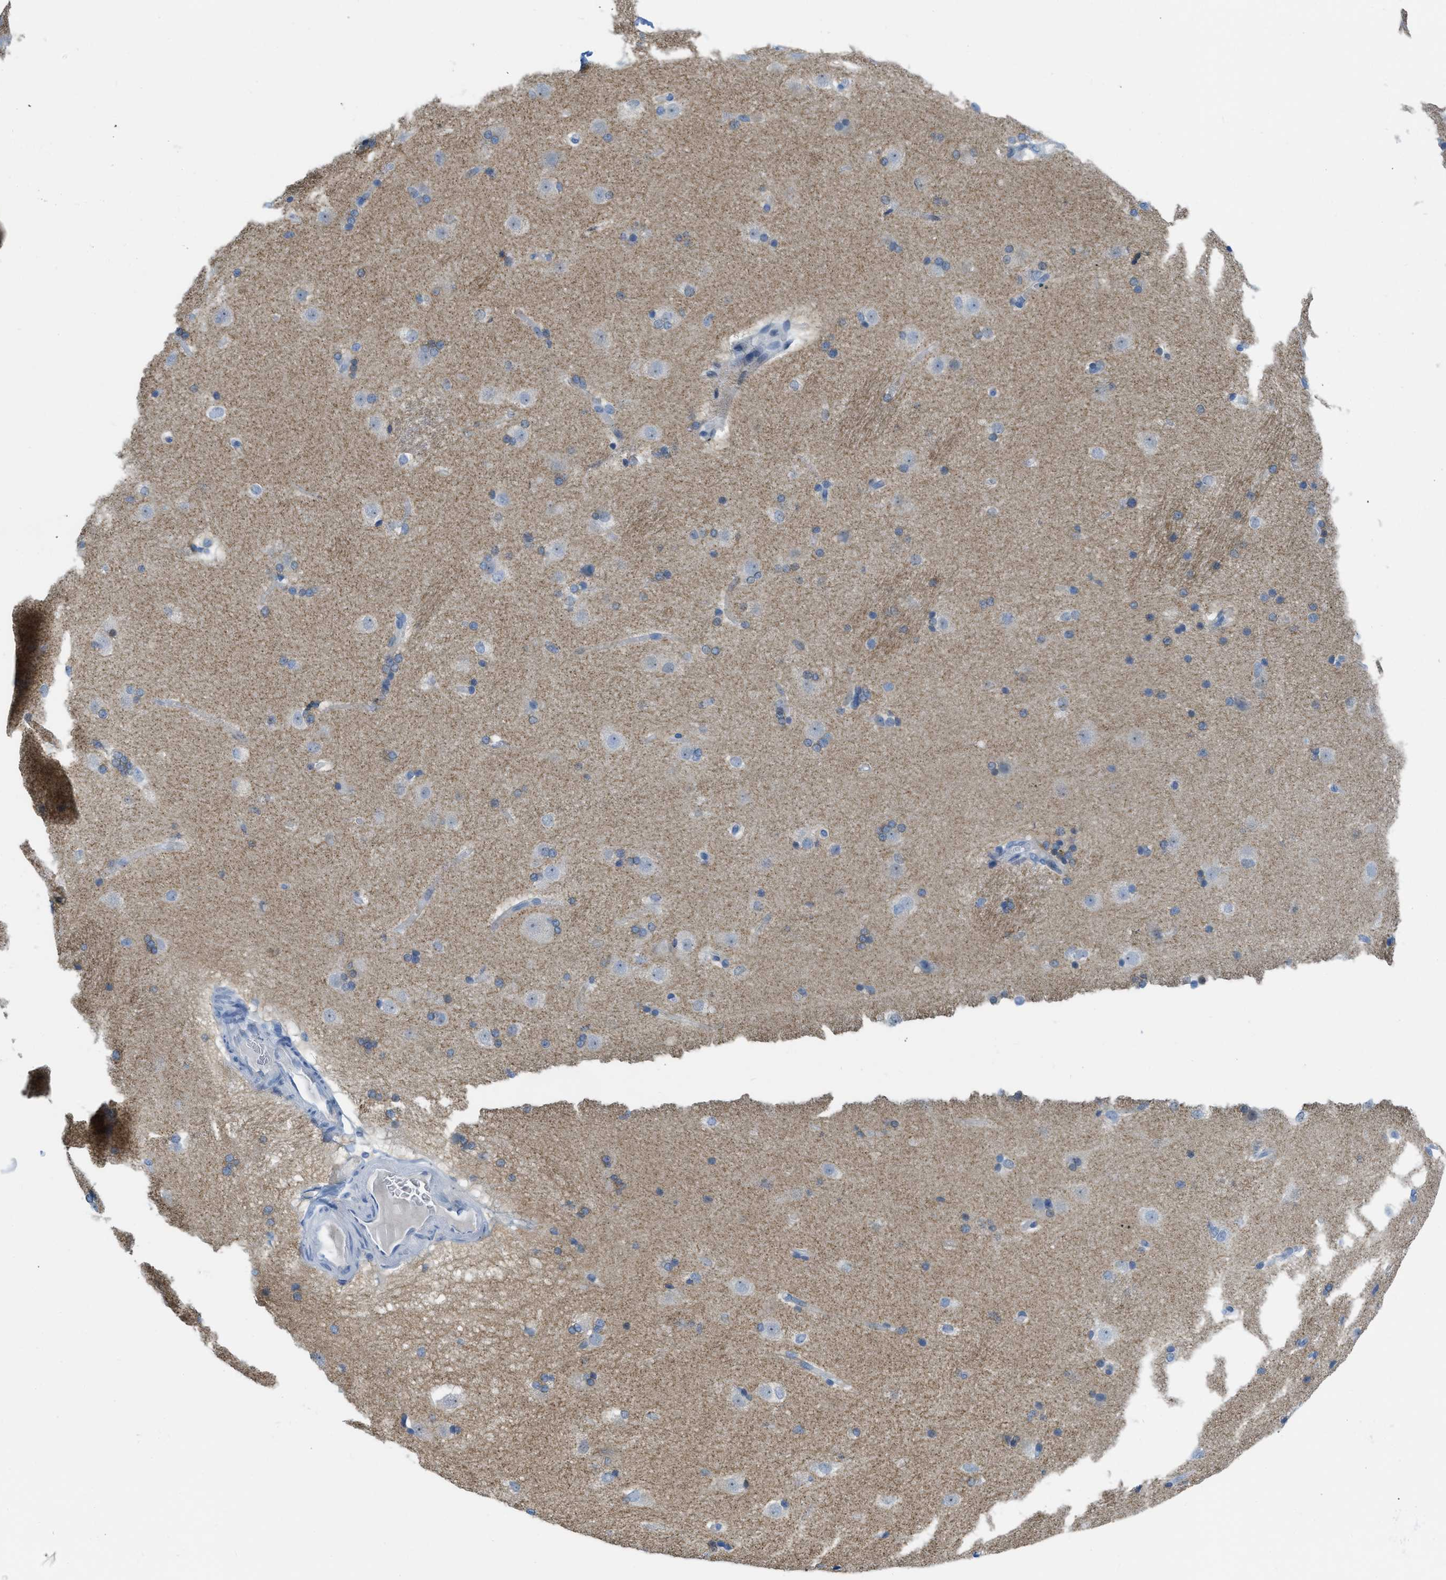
{"staining": {"intensity": "moderate", "quantity": "<25%", "location": "cytoplasmic/membranous"}, "tissue": "caudate", "cell_type": "Glial cells", "image_type": "normal", "snomed": [{"axis": "morphology", "description": "Normal tissue, NOS"}, {"axis": "topography", "description": "Lateral ventricle wall"}], "caption": "Immunohistochemistry (IHC) image of normal caudate stained for a protein (brown), which shows low levels of moderate cytoplasmic/membranous positivity in approximately <25% of glial cells.", "gene": "ASGR1", "patient": {"sex": "female", "age": 19}}